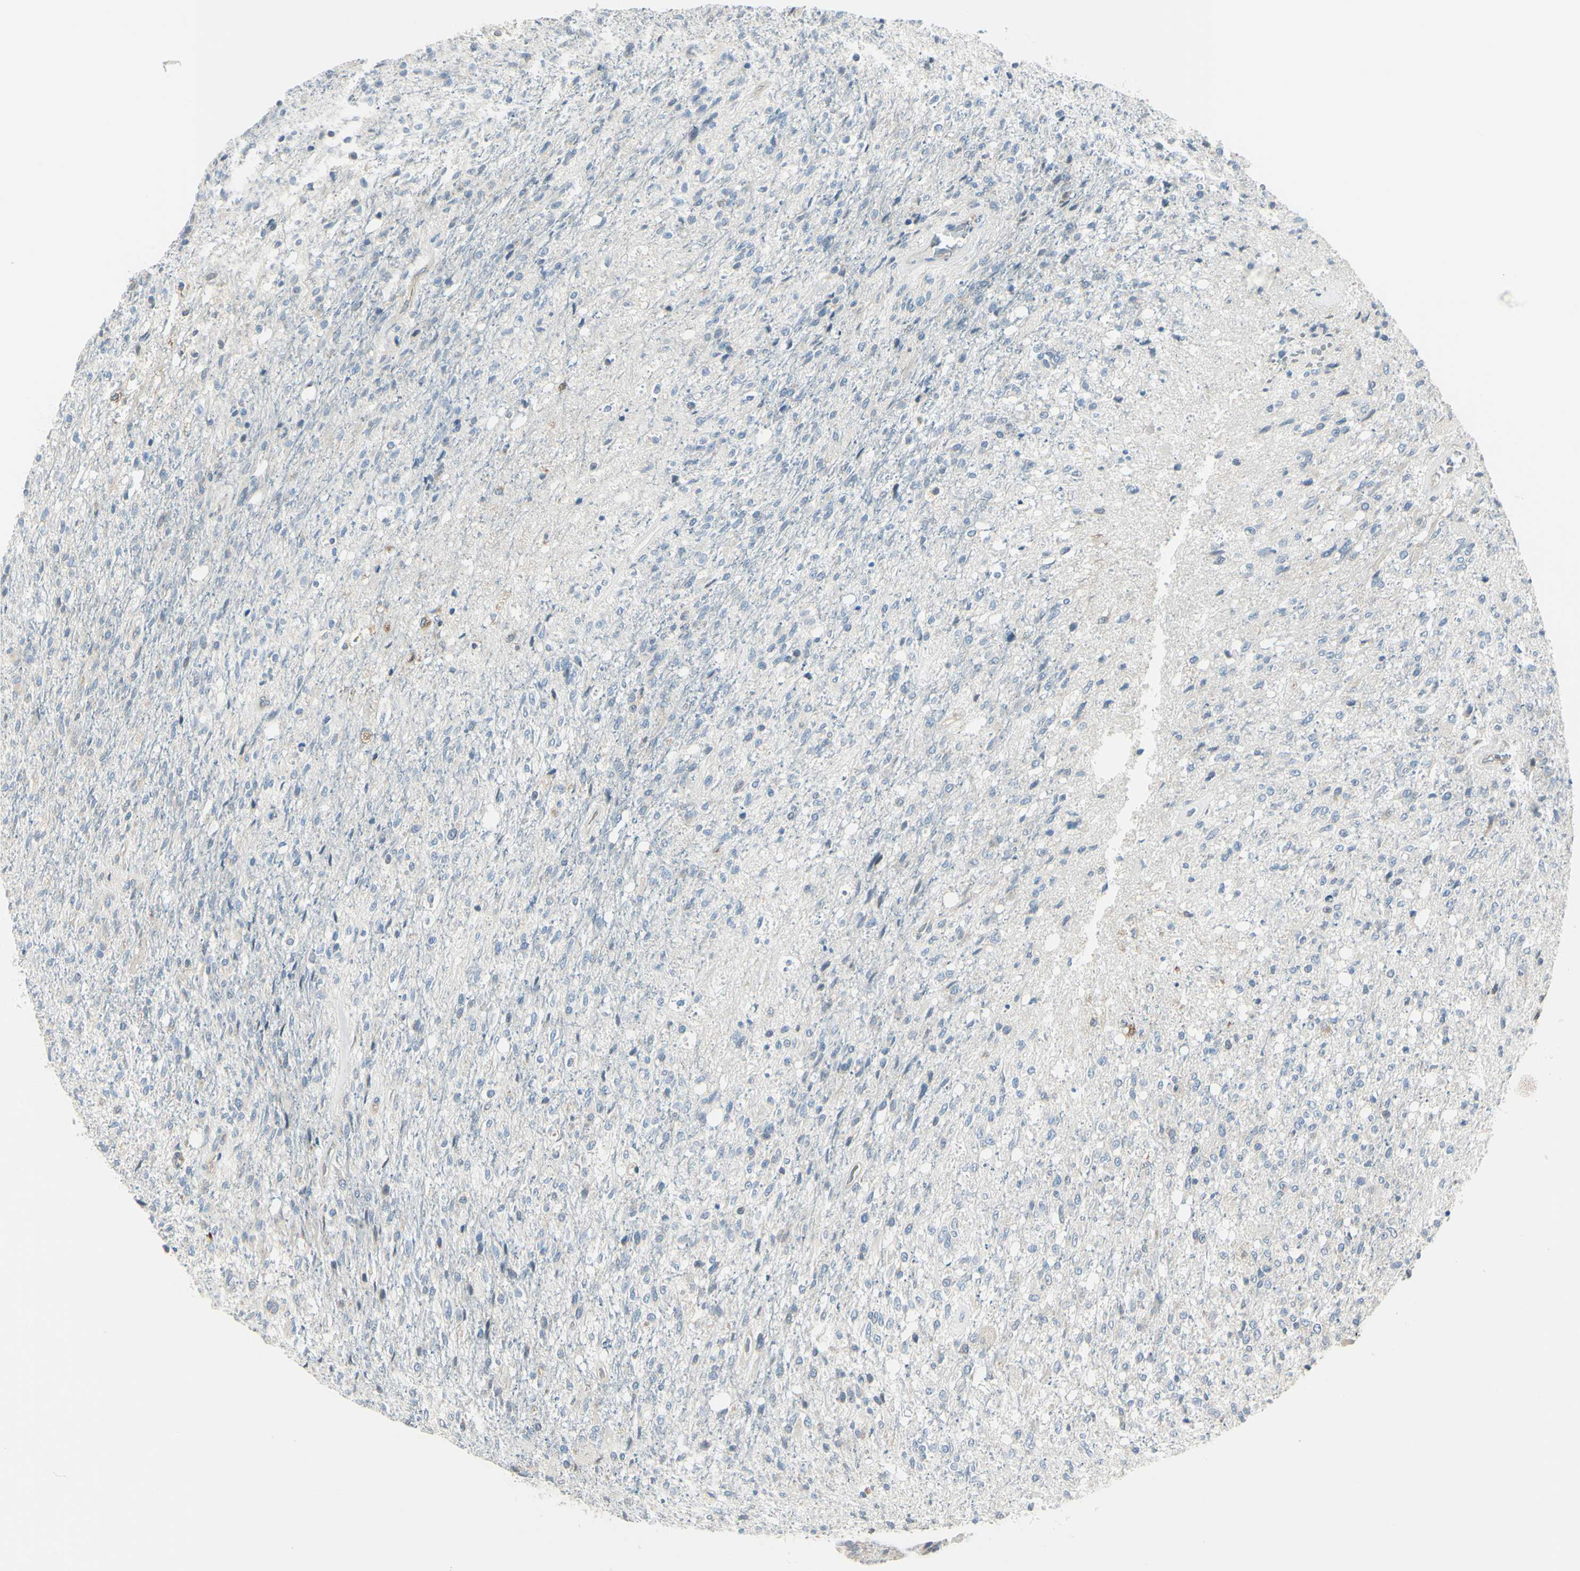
{"staining": {"intensity": "weak", "quantity": "<25%", "location": "cytoplasmic/membranous"}, "tissue": "glioma", "cell_type": "Tumor cells", "image_type": "cancer", "snomed": [{"axis": "morphology", "description": "Normal tissue, NOS"}, {"axis": "morphology", "description": "Glioma, malignant, High grade"}, {"axis": "topography", "description": "Cerebral cortex"}], "caption": "The immunohistochemistry (IHC) photomicrograph has no significant staining in tumor cells of malignant high-grade glioma tissue.", "gene": "SELENOS", "patient": {"sex": "male", "age": 77}}